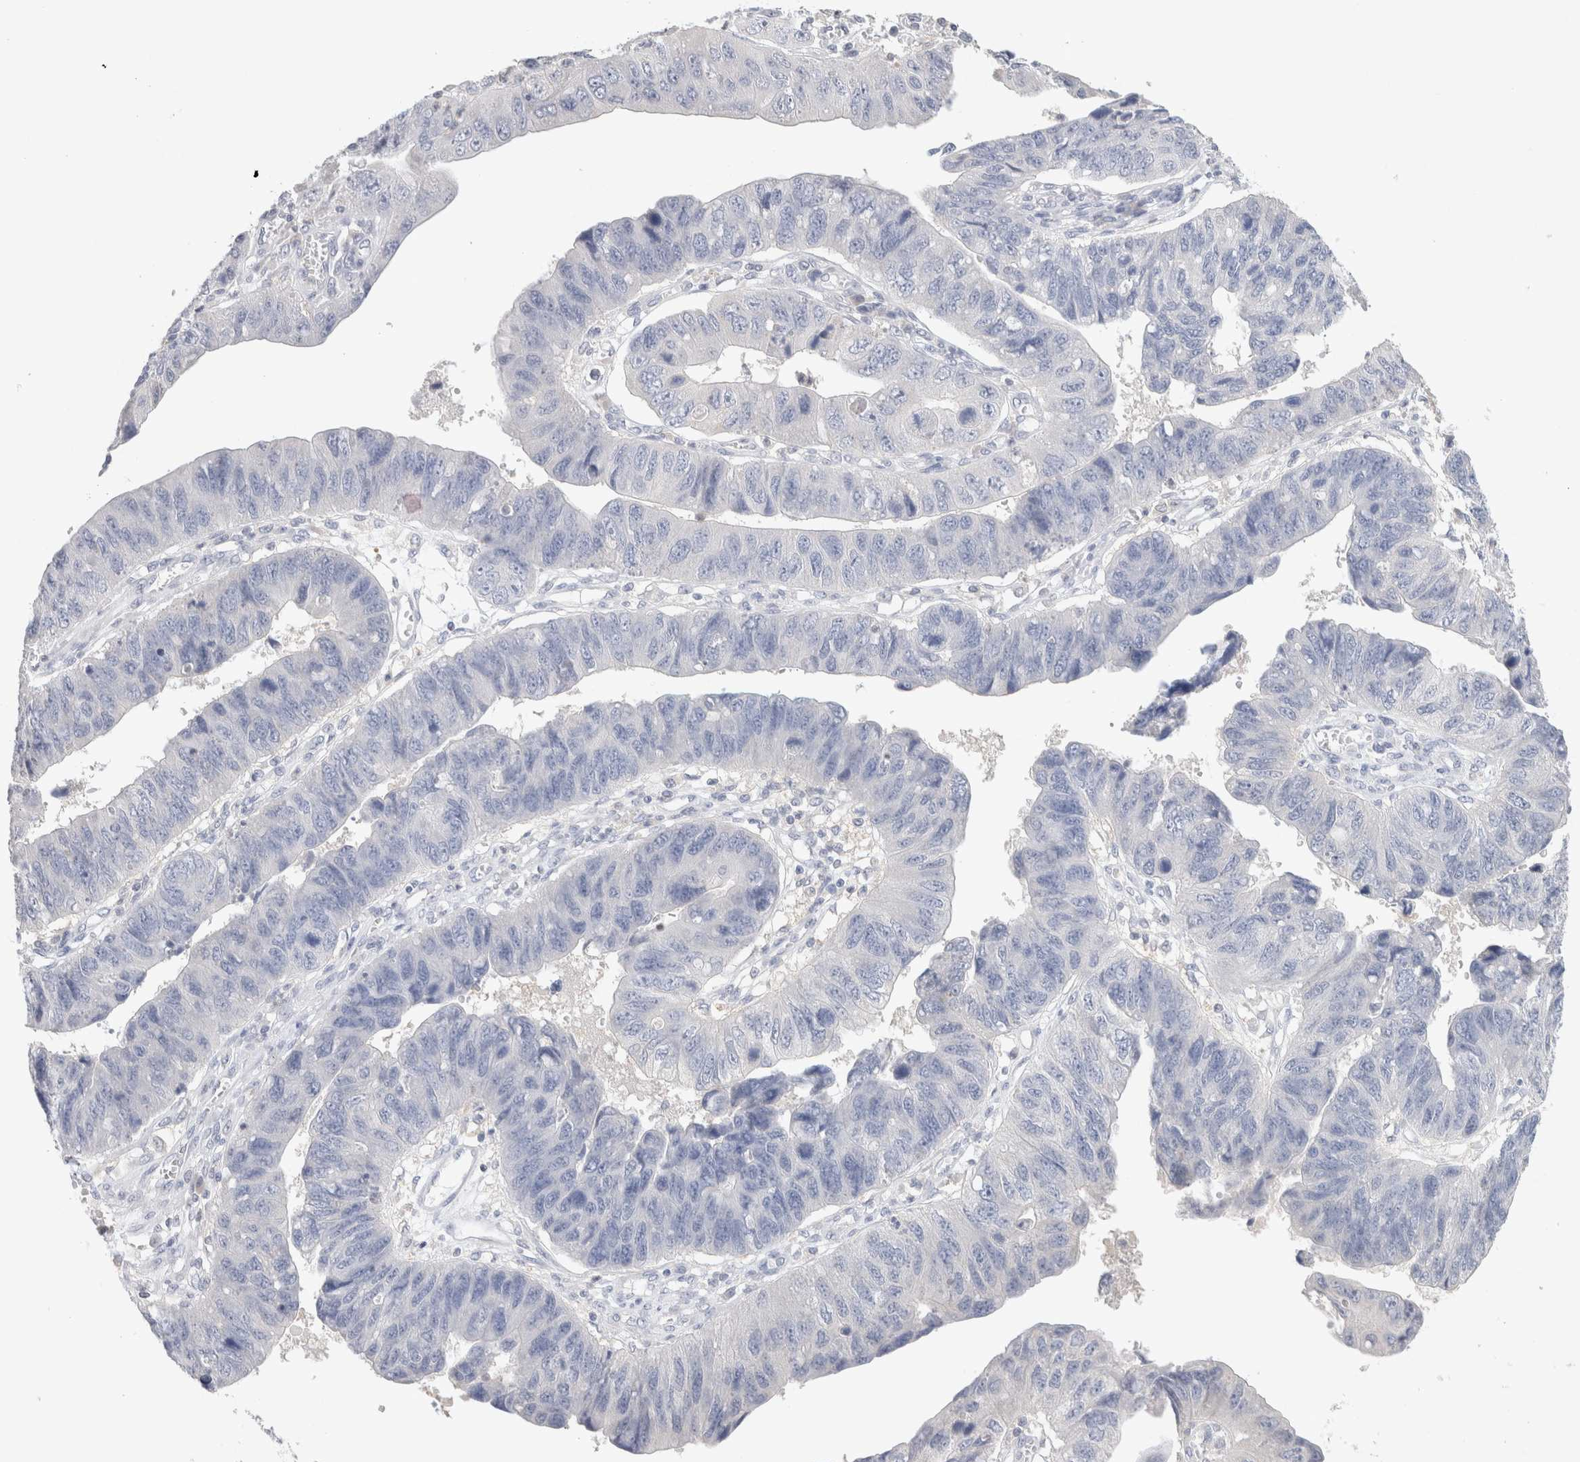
{"staining": {"intensity": "negative", "quantity": "none", "location": "none"}, "tissue": "stomach cancer", "cell_type": "Tumor cells", "image_type": "cancer", "snomed": [{"axis": "morphology", "description": "Adenocarcinoma, NOS"}, {"axis": "topography", "description": "Stomach"}], "caption": "A high-resolution image shows immunohistochemistry (IHC) staining of stomach cancer (adenocarcinoma), which demonstrates no significant staining in tumor cells.", "gene": "MPP2", "patient": {"sex": "male", "age": 59}}